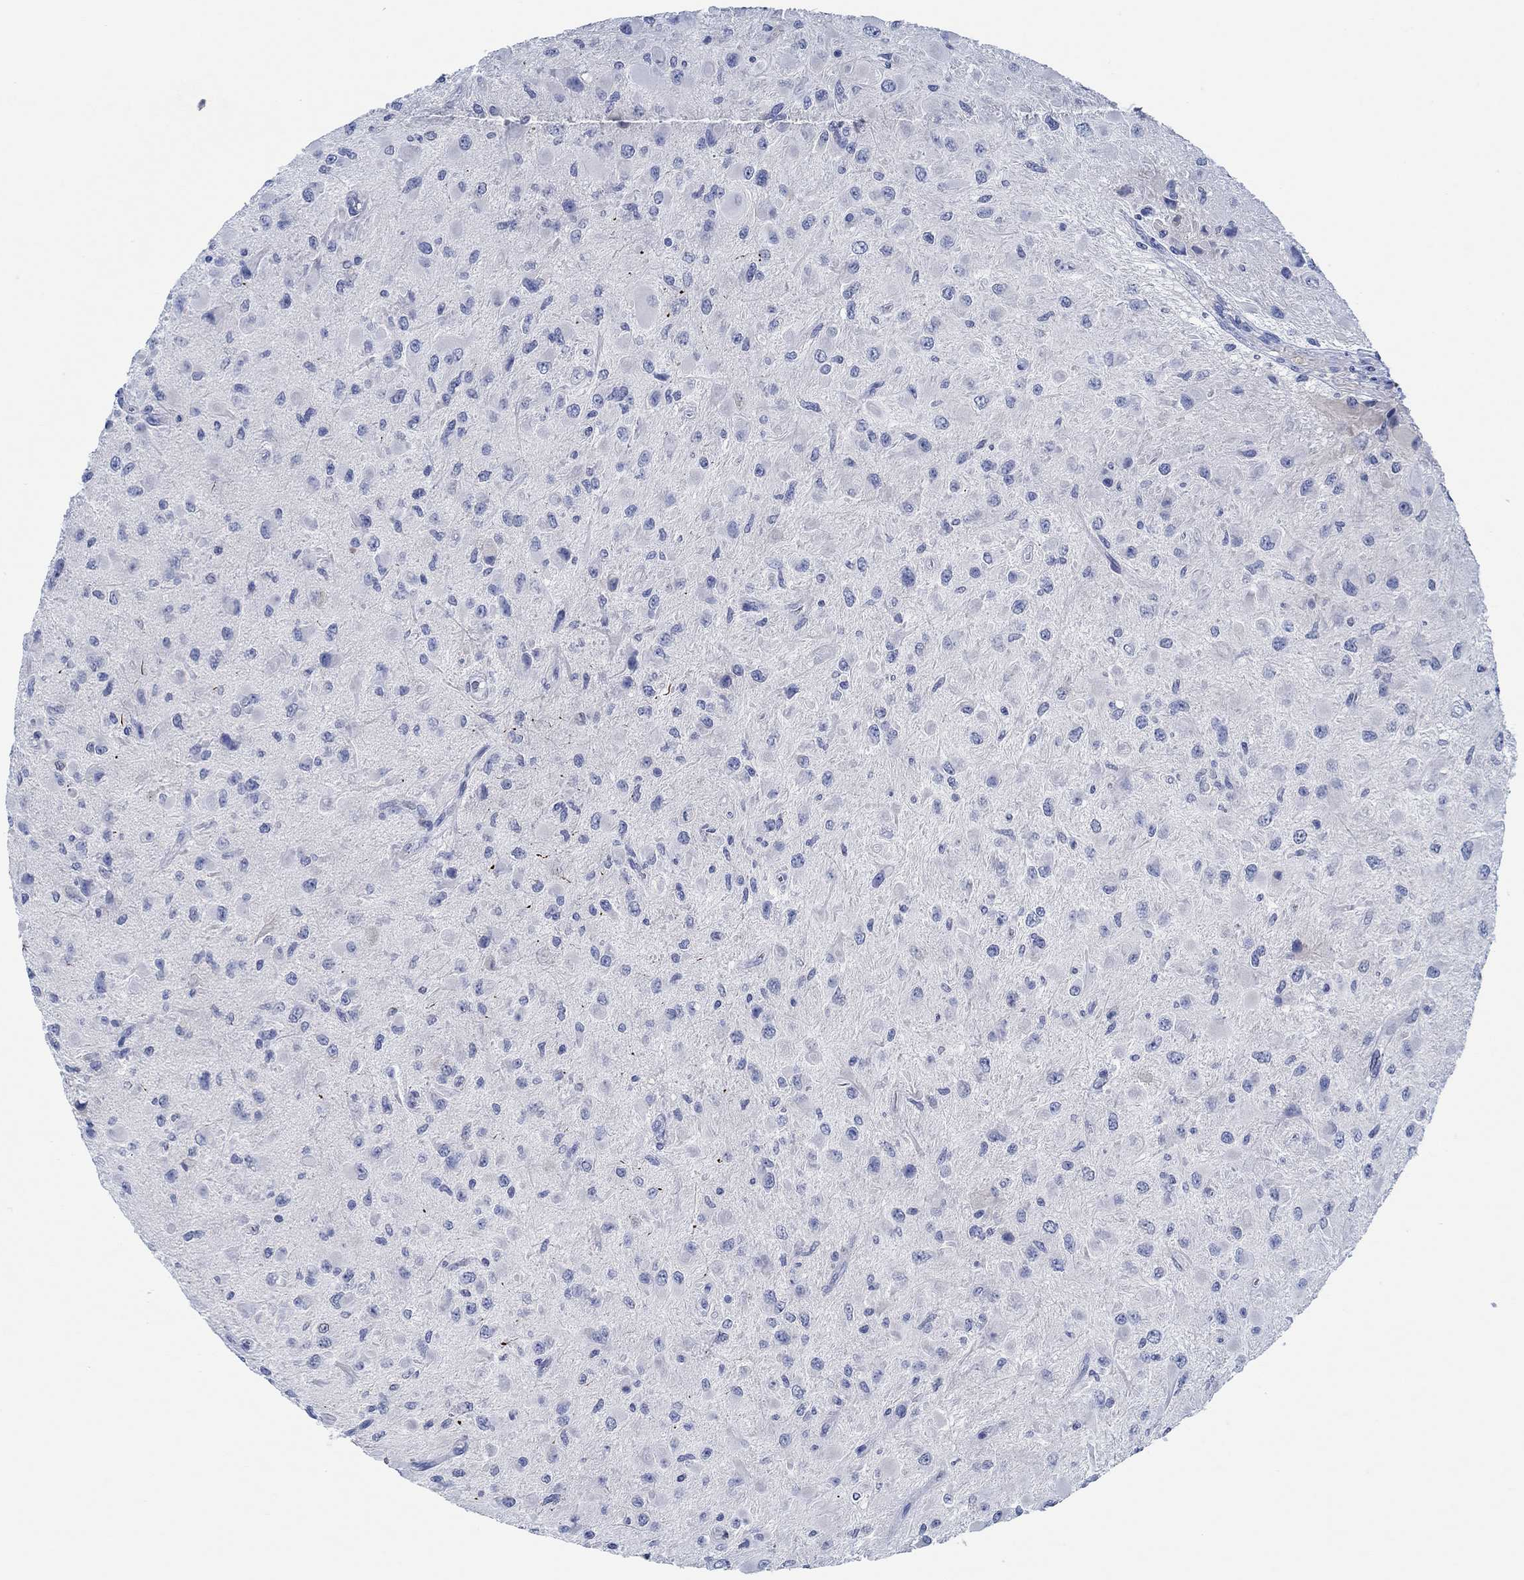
{"staining": {"intensity": "negative", "quantity": "none", "location": "none"}, "tissue": "glioma", "cell_type": "Tumor cells", "image_type": "cancer", "snomed": [{"axis": "morphology", "description": "Glioma, malignant, High grade"}, {"axis": "topography", "description": "Cerebral cortex"}], "caption": "Tumor cells show no significant protein positivity in glioma.", "gene": "ZNF671", "patient": {"sex": "male", "age": 35}}